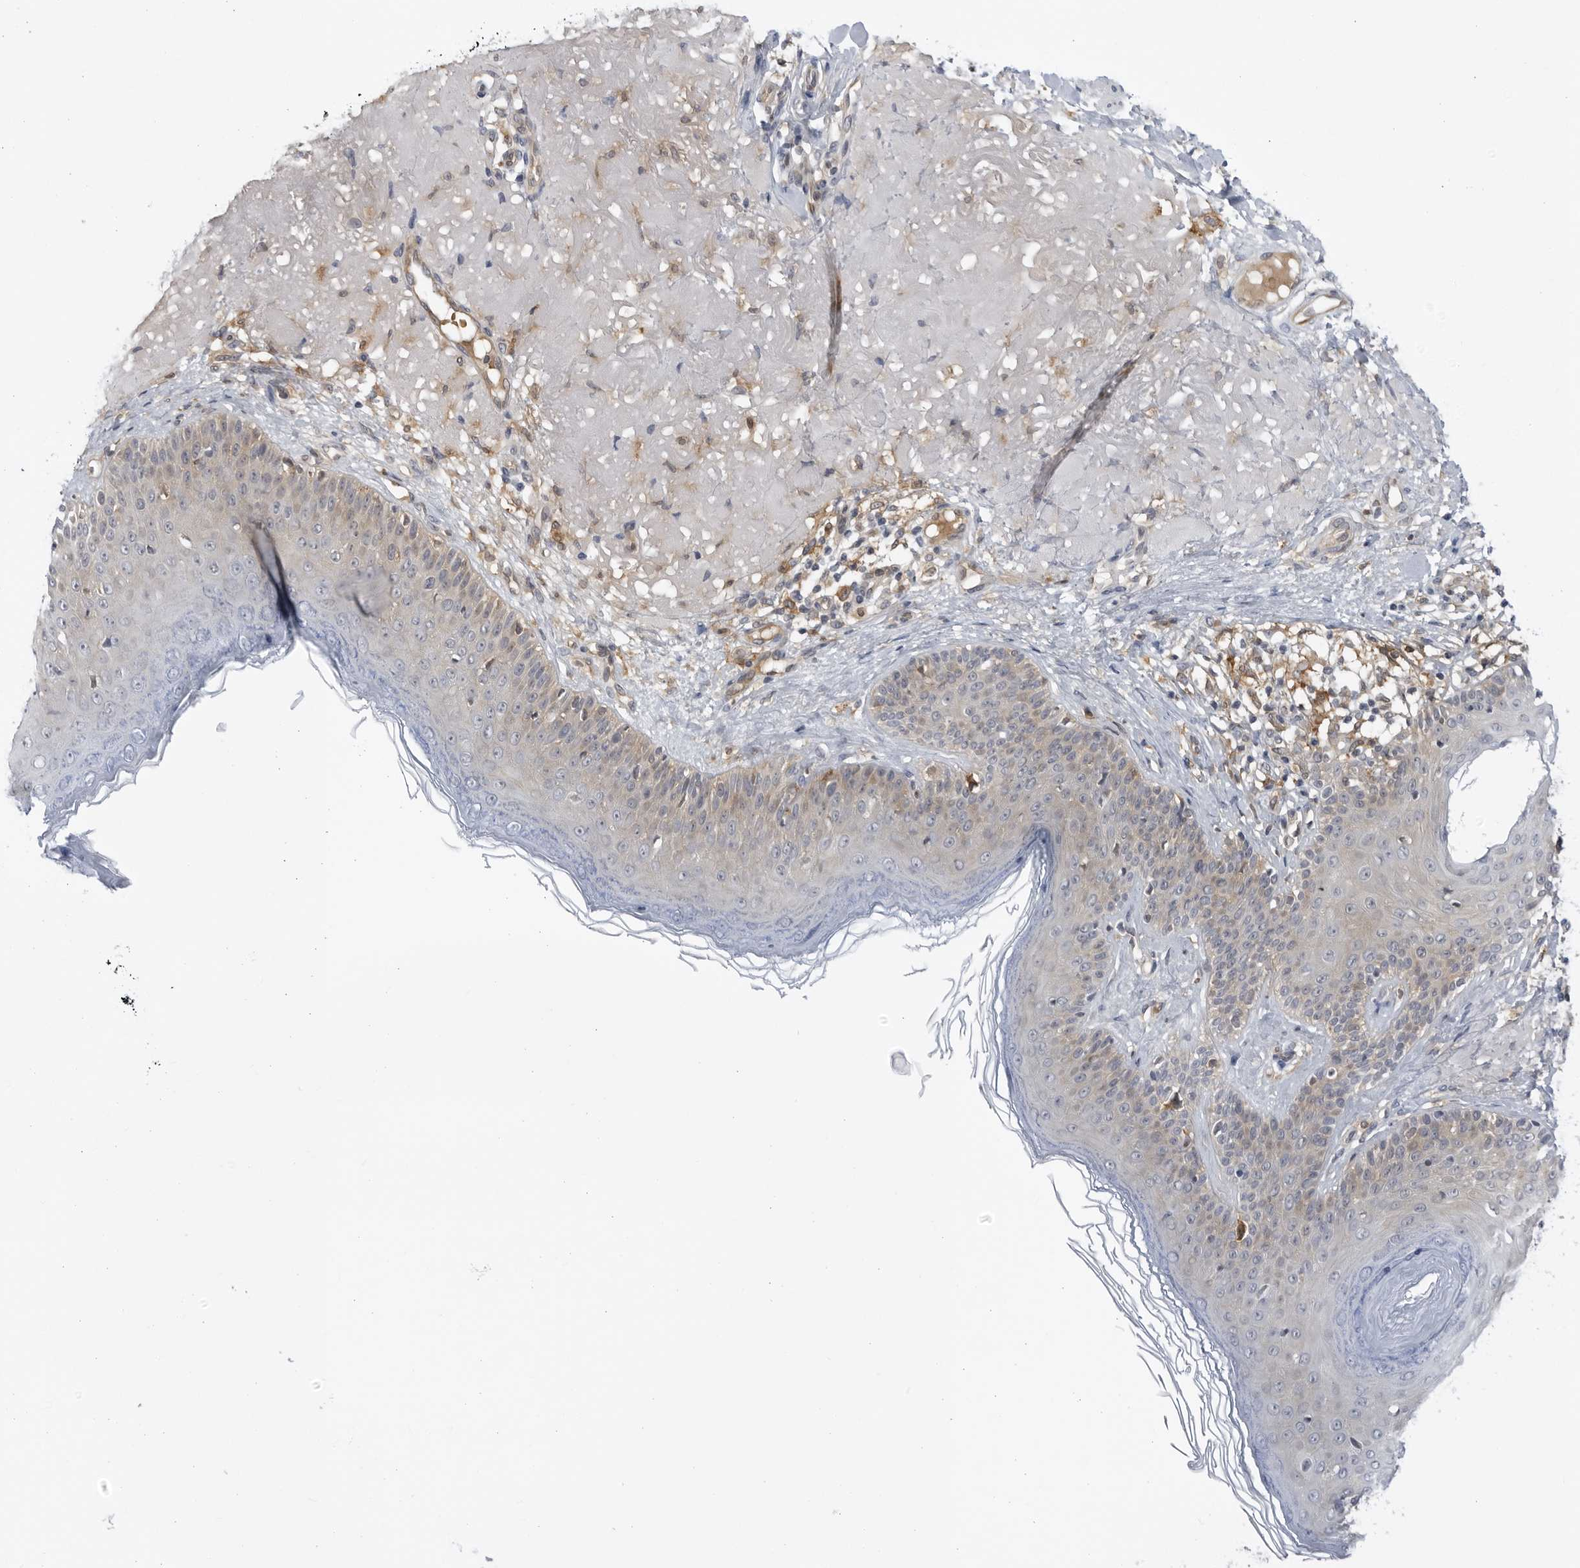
{"staining": {"intensity": "weak", "quantity": "25%-75%", "location": "cytoplasmic/membranous"}, "tissue": "skin cancer", "cell_type": "Tumor cells", "image_type": "cancer", "snomed": [{"axis": "morphology", "description": "Normal tissue, NOS"}, {"axis": "morphology", "description": "Squamous cell carcinoma, NOS"}, {"axis": "topography", "description": "Skin"}], "caption": "Skin cancer (squamous cell carcinoma) stained with a brown dye exhibits weak cytoplasmic/membranous positive positivity in about 25%-75% of tumor cells.", "gene": "BMP2K", "patient": {"sex": "female", "age": 96}}